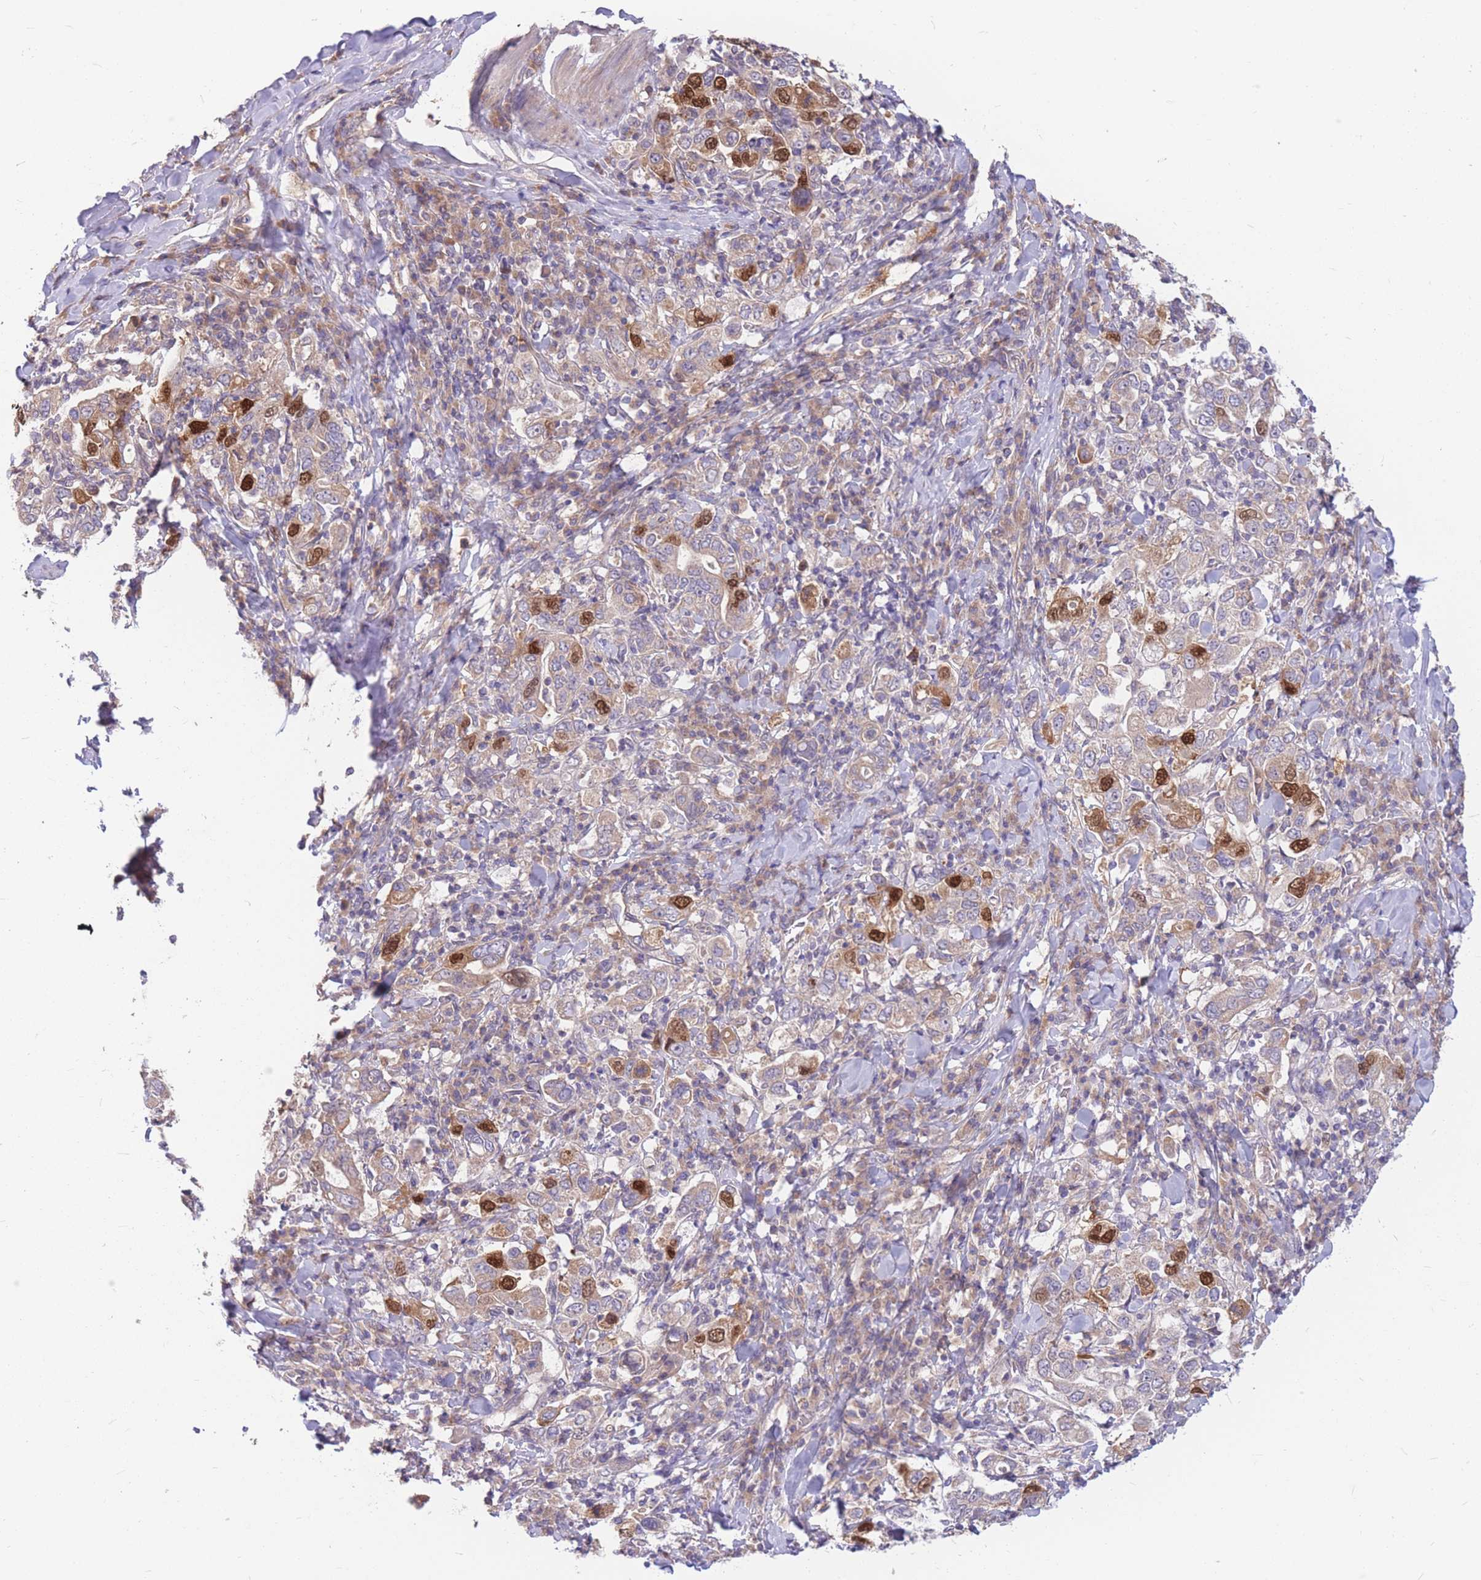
{"staining": {"intensity": "strong", "quantity": "<25%", "location": "nuclear"}, "tissue": "stomach cancer", "cell_type": "Tumor cells", "image_type": "cancer", "snomed": [{"axis": "morphology", "description": "Adenocarcinoma, NOS"}, {"axis": "topography", "description": "Stomach, upper"}], "caption": "Human stomach cancer stained with a protein marker shows strong staining in tumor cells.", "gene": "GMNN", "patient": {"sex": "male", "age": 62}}